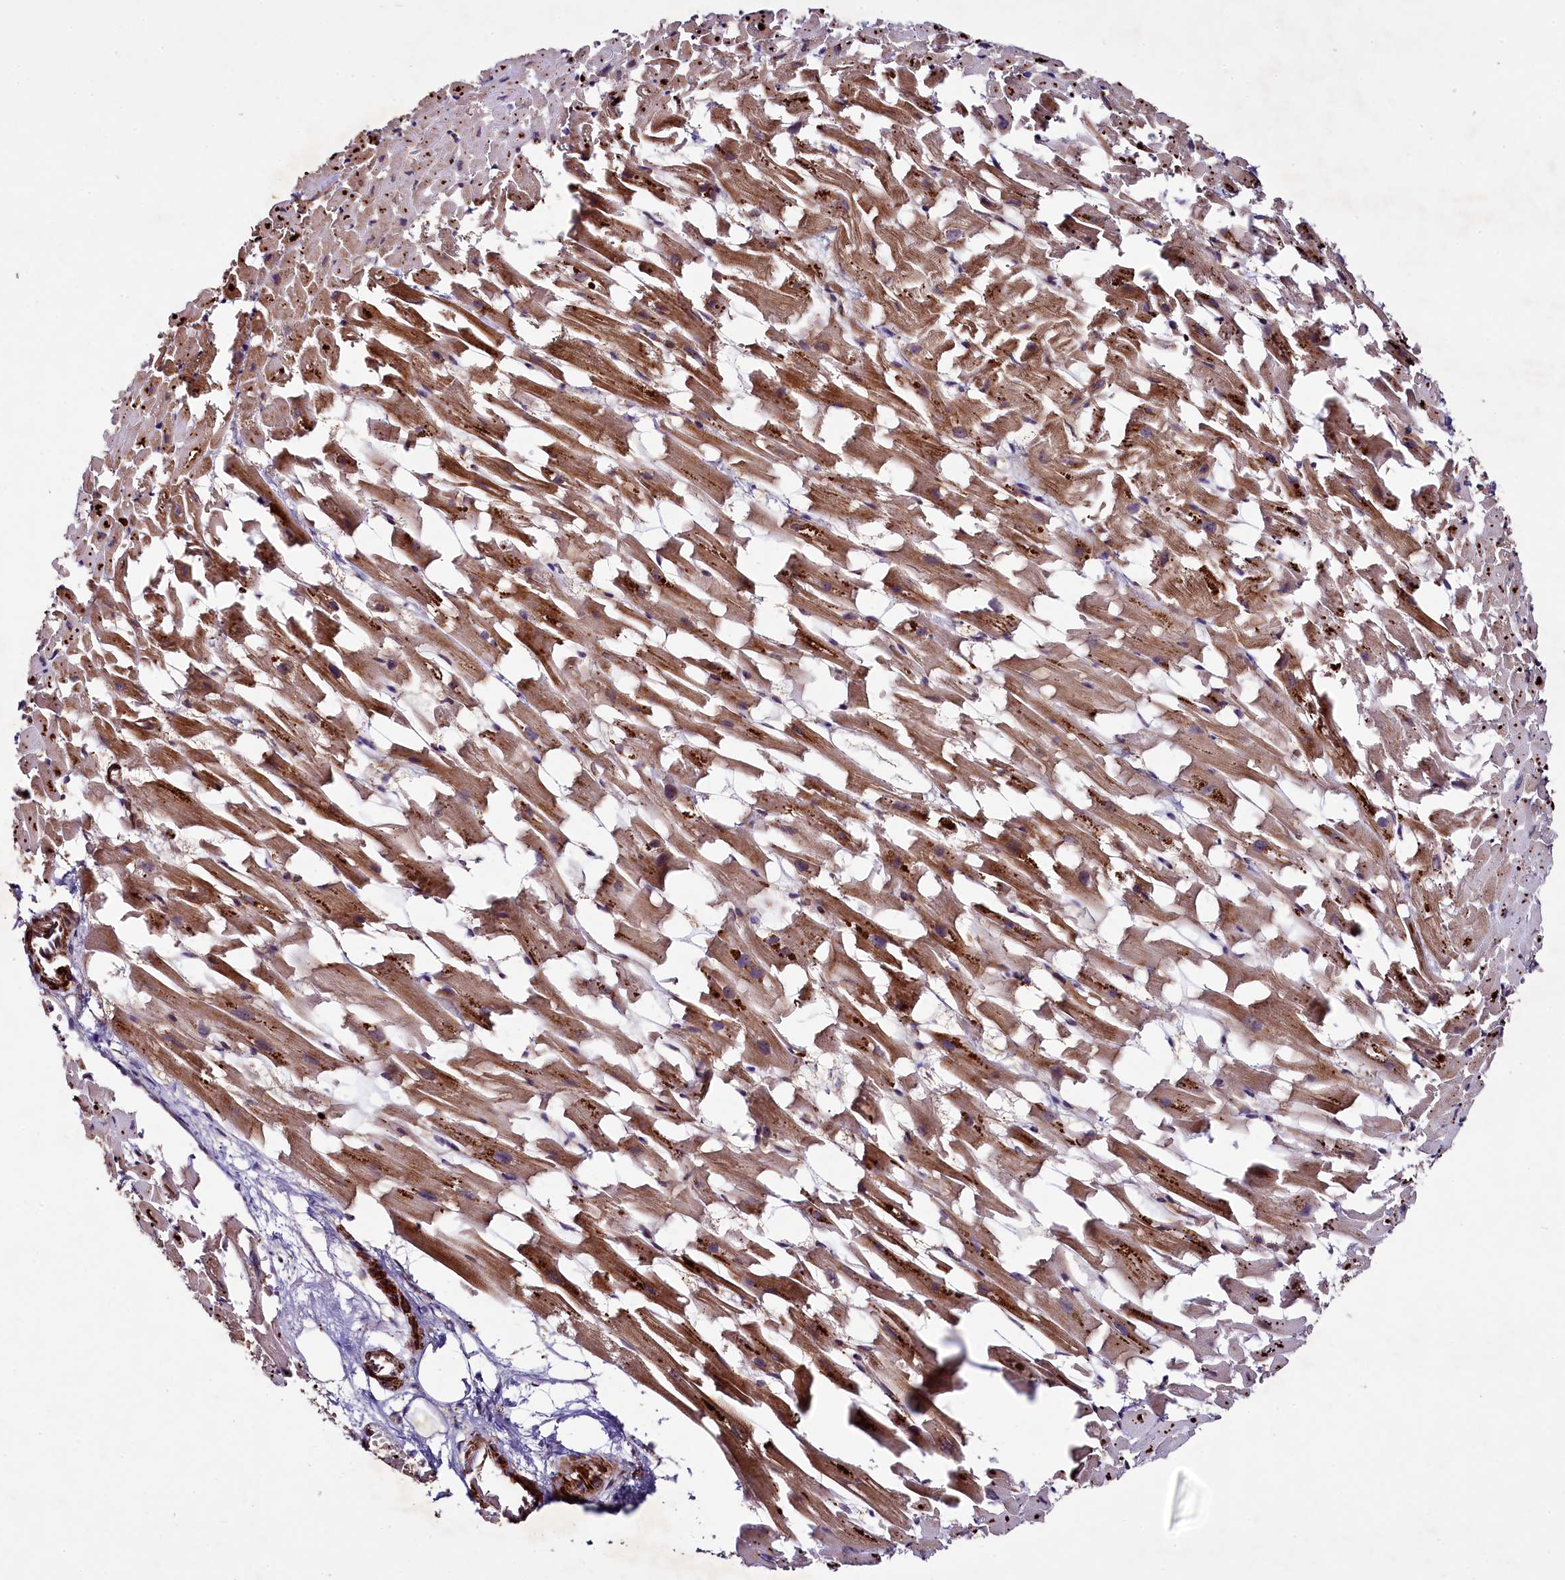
{"staining": {"intensity": "moderate", "quantity": ">75%", "location": "cytoplasmic/membranous"}, "tissue": "heart muscle", "cell_type": "Cardiomyocytes", "image_type": "normal", "snomed": [{"axis": "morphology", "description": "Normal tissue, NOS"}, {"axis": "topography", "description": "Heart"}], "caption": "Immunohistochemistry (IHC) staining of unremarkable heart muscle, which exhibits medium levels of moderate cytoplasmic/membranous positivity in about >75% of cardiomyocytes indicating moderate cytoplasmic/membranous protein positivity. The staining was performed using DAB (brown) for protein detection and nuclei were counterstained in hematoxylin (blue).", "gene": "CCDC102A", "patient": {"sex": "female", "age": 64}}